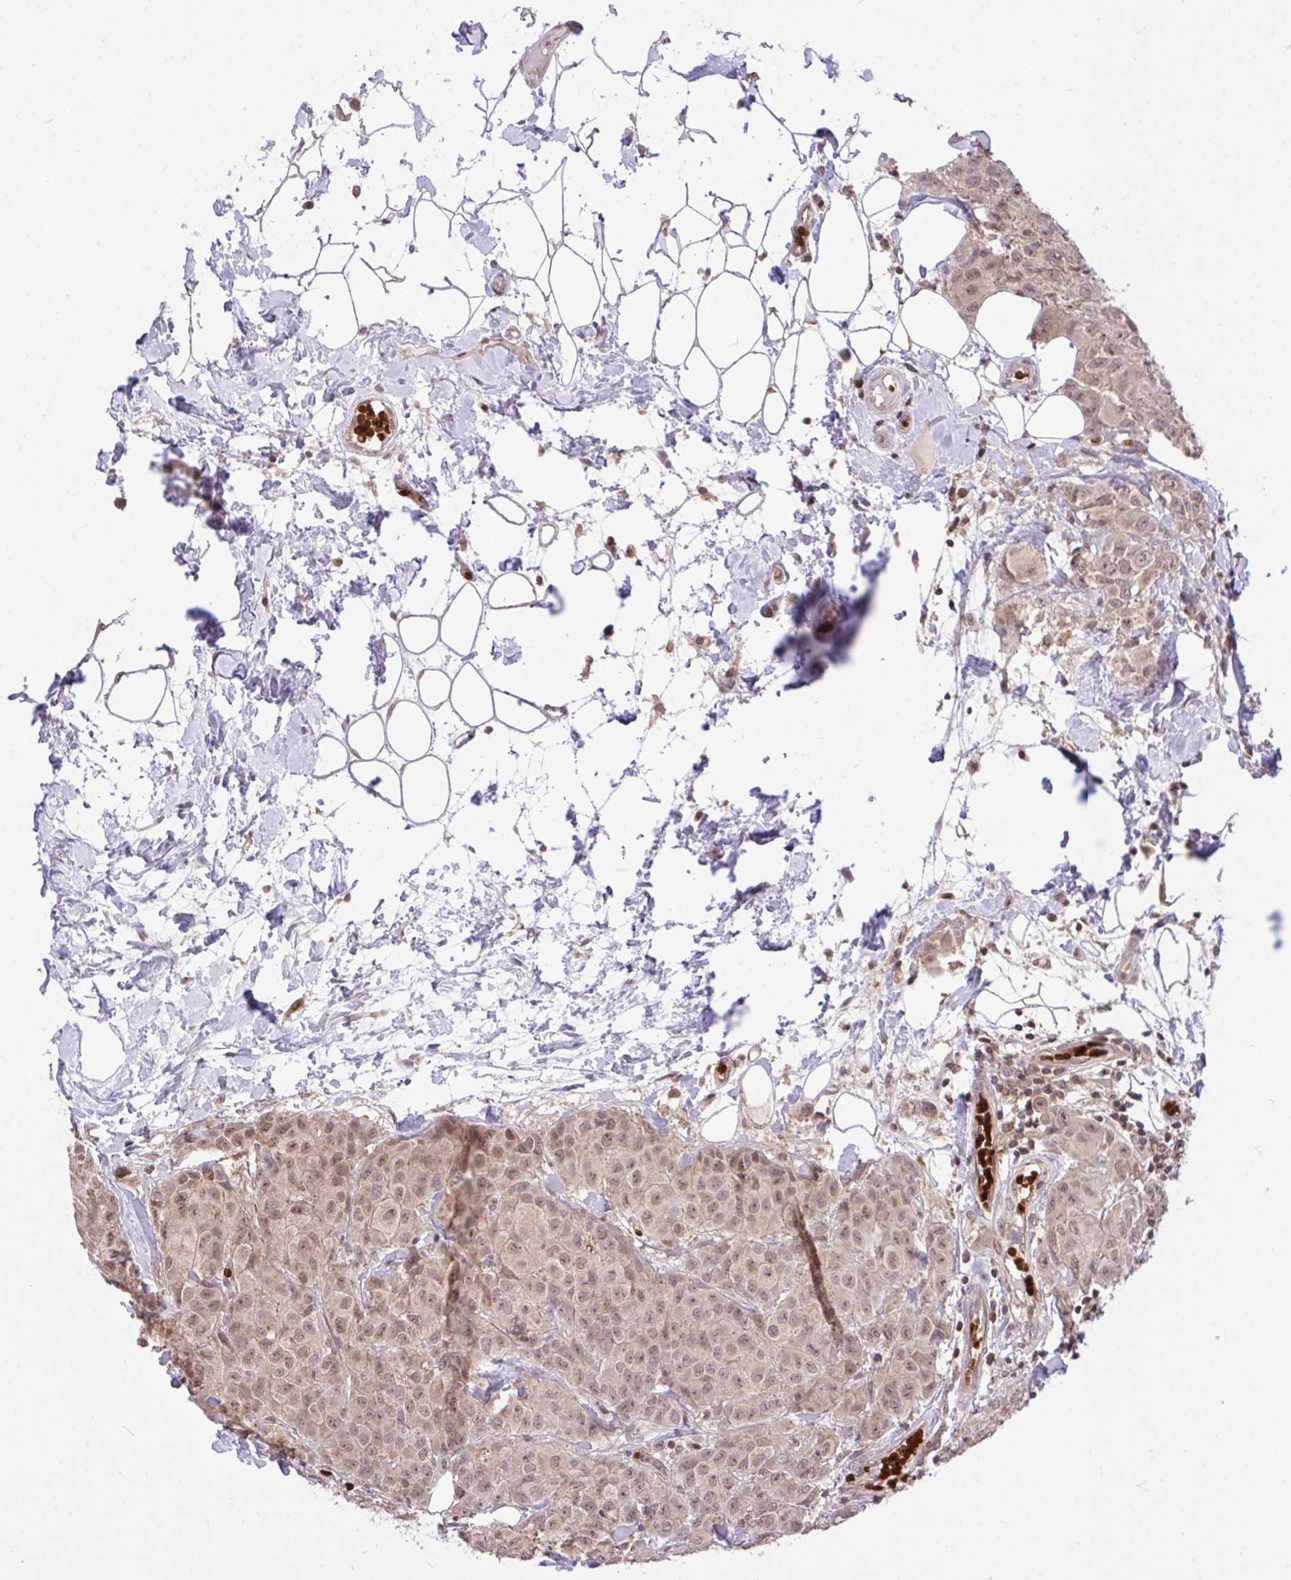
{"staining": {"intensity": "weak", "quantity": ">75%", "location": "nuclear"}, "tissue": "breast cancer", "cell_type": "Tumor cells", "image_type": "cancer", "snomed": [{"axis": "morphology", "description": "Duct carcinoma"}, {"axis": "topography", "description": "Breast"}], "caption": "The immunohistochemical stain shows weak nuclear expression in tumor cells of breast intraductal carcinoma tissue.", "gene": "PPP1CA", "patient": {"sex": "female", "age": 43}}